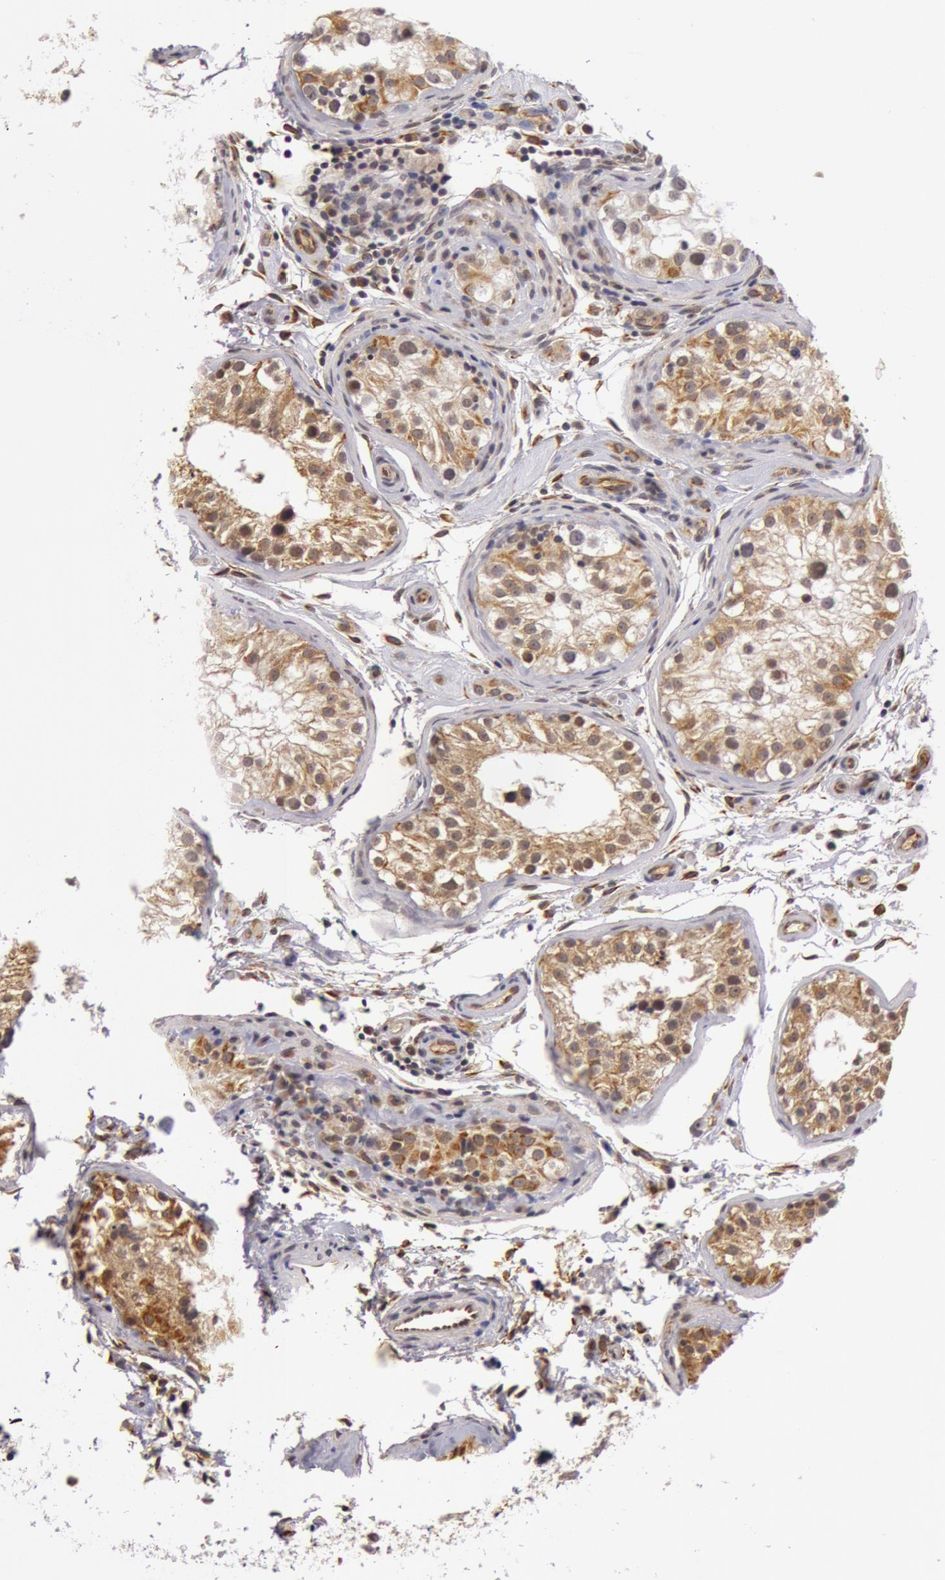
{"staining": {"intensity": "moderate", "quantity": "25%-75%", "location": "cytoplasmic/membranous"}, "tissue": "testis", "cell_type": "Cells in seminiferous ducts", "image_type": "normal", "snomed": [{"axis": "morphology", "description": "Normal tissue, NOS"}, {"axis": "topography", "description": "Testis"}], "caption": "Protein positivity by immunohistochemistry displays moderate cytoplasmic/membranous staining in approximately 25%-75% of cells in seminiferous ducts in unremarkable testis. (brown staining indicates protein expression, while blue staining denotes nuclei).", "gene": "SYTL4", "patient": {"sex": "male", "age": 24}}